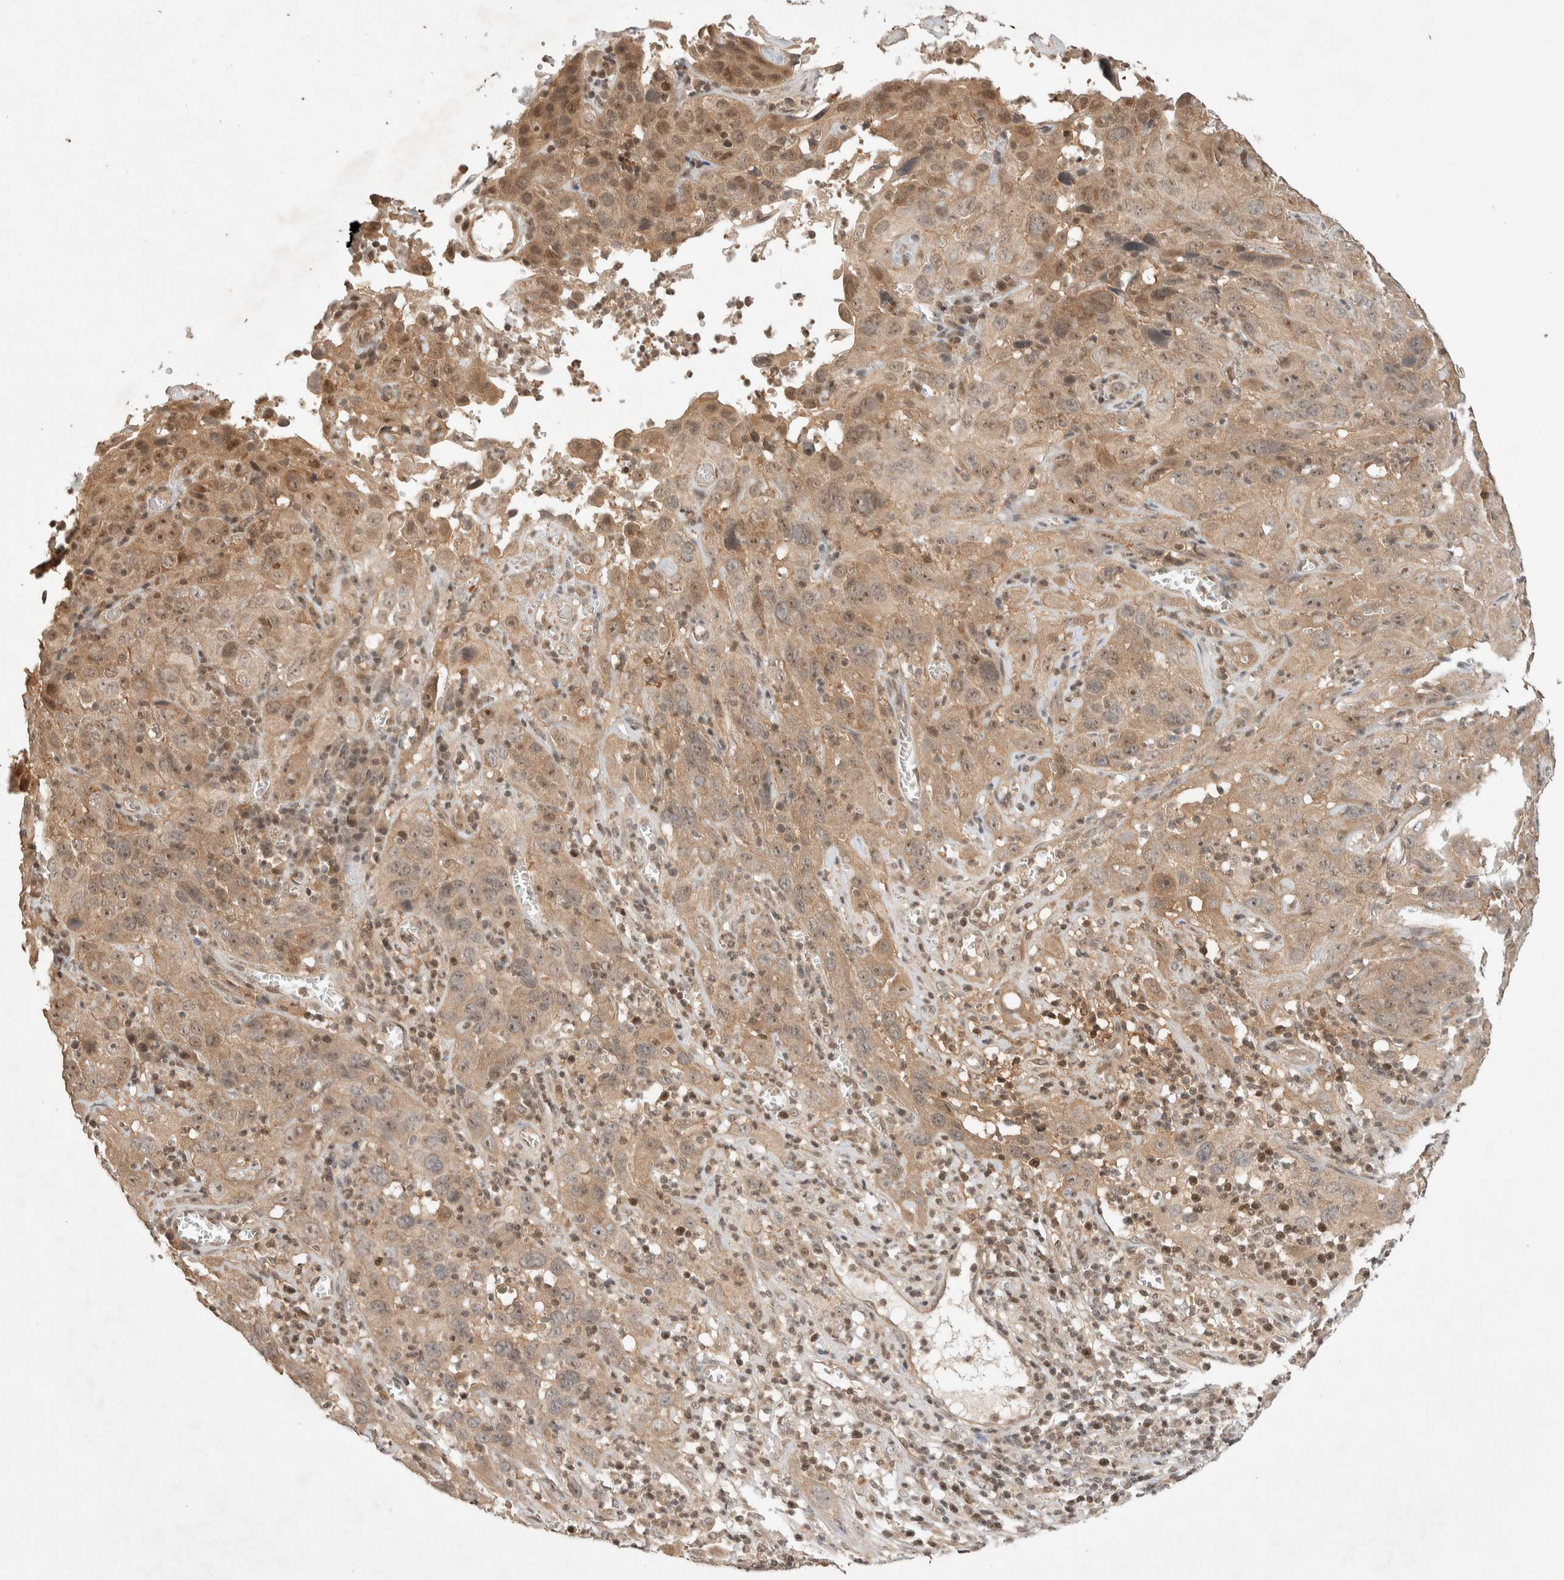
{"staining": {"intensity": "weak", "quantity": ">75%", "location": "cytoplasmic/membranous,nuclear"}, "tissue": "cervical cancer", "cell_type": "Tumor cells", "image_type": "cancer", "snomed": [{"axis": "morphology", "description": "Squamous cell carcinoma, NOS"}, {"axis": "topography", "description": "Cervix"}], "caption": "There is low levels of weak cytoplasmic/membranous and nuclear staining in tumor cells of cervical cancer (squamous cell carcinoma), as demonstrated by immunohistochemical staining (brown color).", "gene": "THRA", "patient": {"sex": "female", "age": 32}}